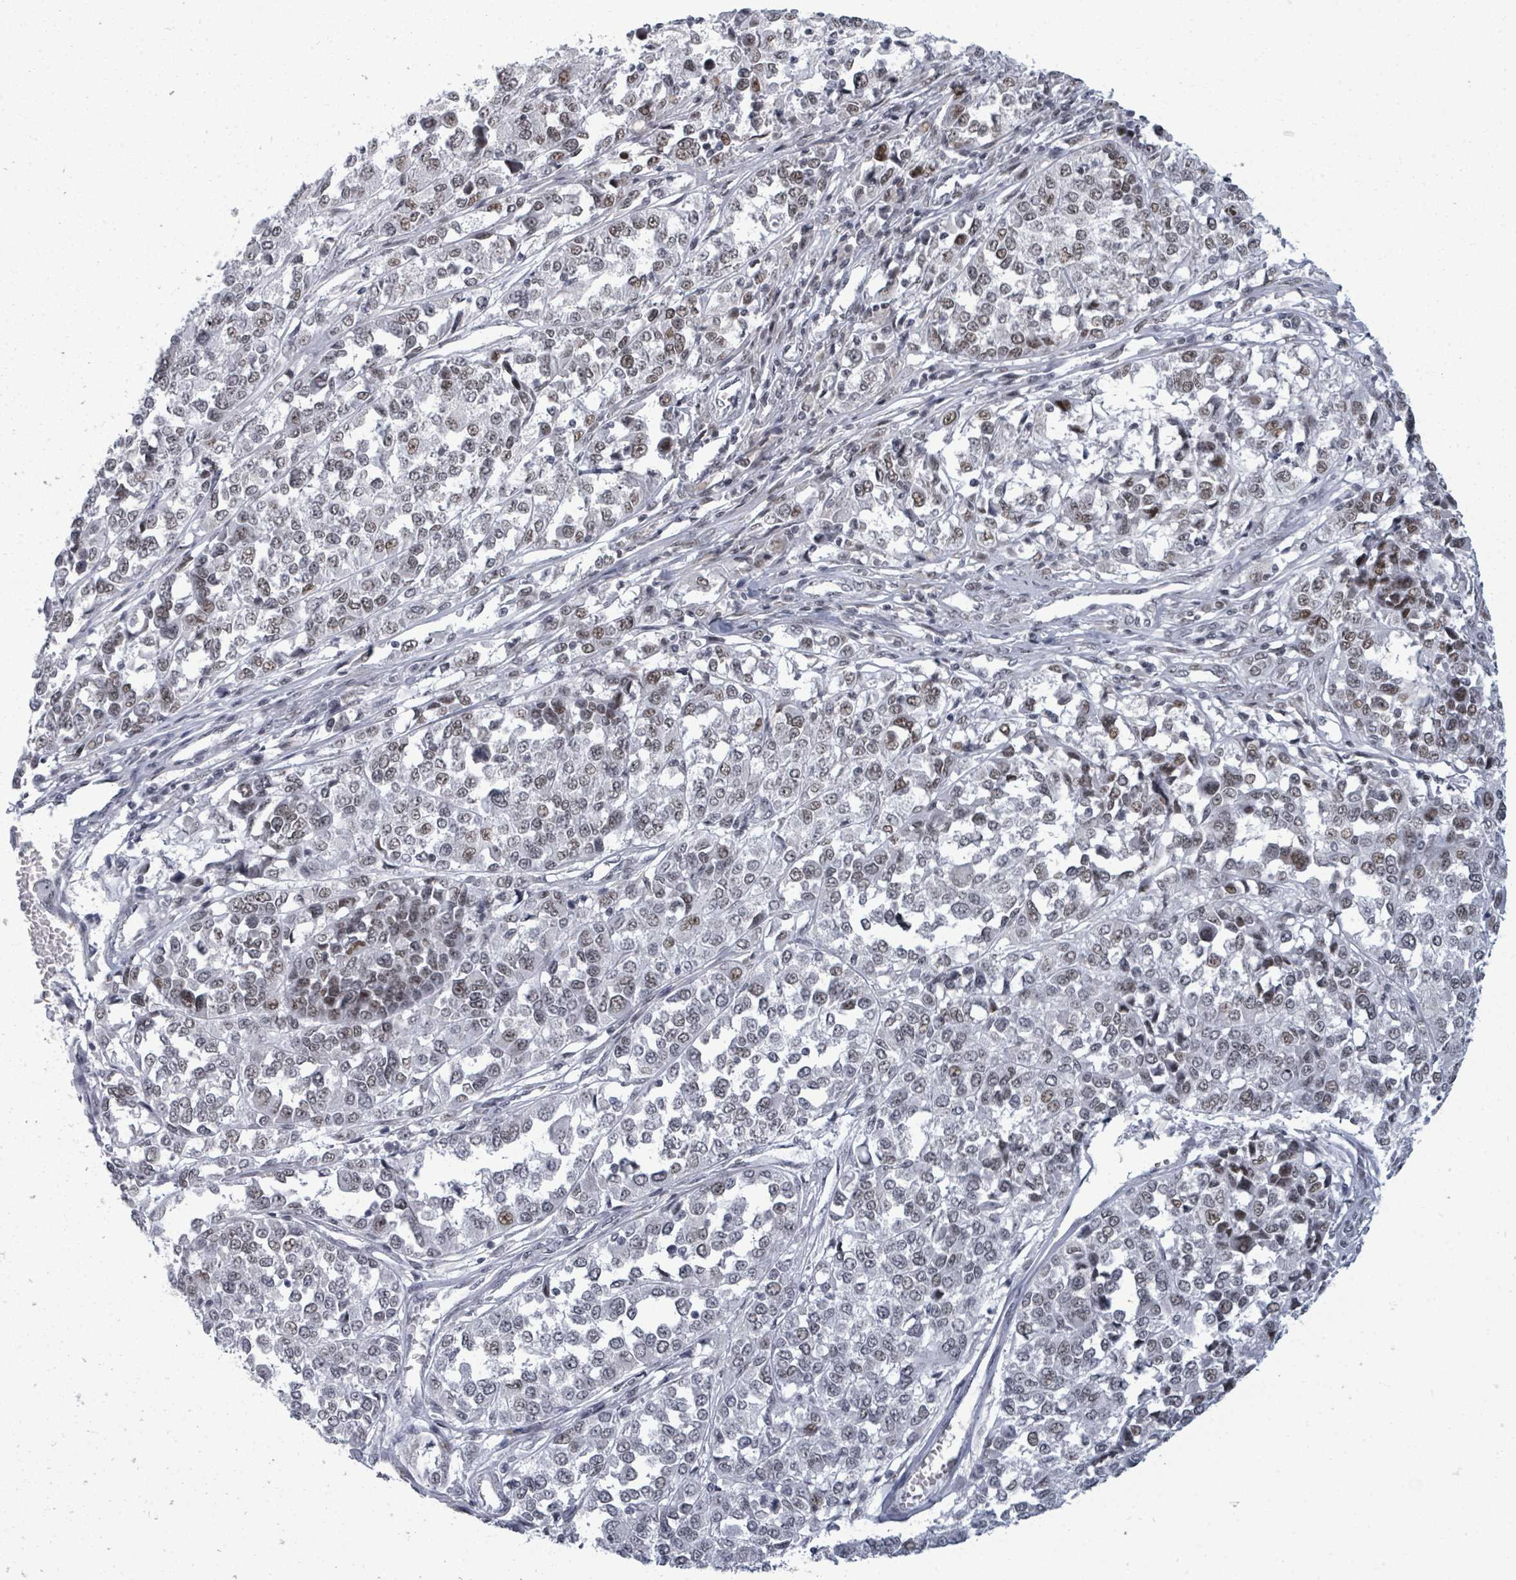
{"staining": {"intensity": "weak", "quantity": "25%-75%", "location": "nuclear"}, "tissue": "melanoma", "cell_type": "Tumor cells", "image_type": "cancer", "snomed": [{"axis": "morphology", "description": "Malignant melanoma, Metastatic site"}, {"axis": "topography", "description": "Lymph node"}], "caption": "Human melanoma stained for a protein (brown) reveals weak nuclear positive staining in approximately 25%-75% of tumor cells.", "gene": "ERCC5", "patient": {"sex": "male", "age": 44}}